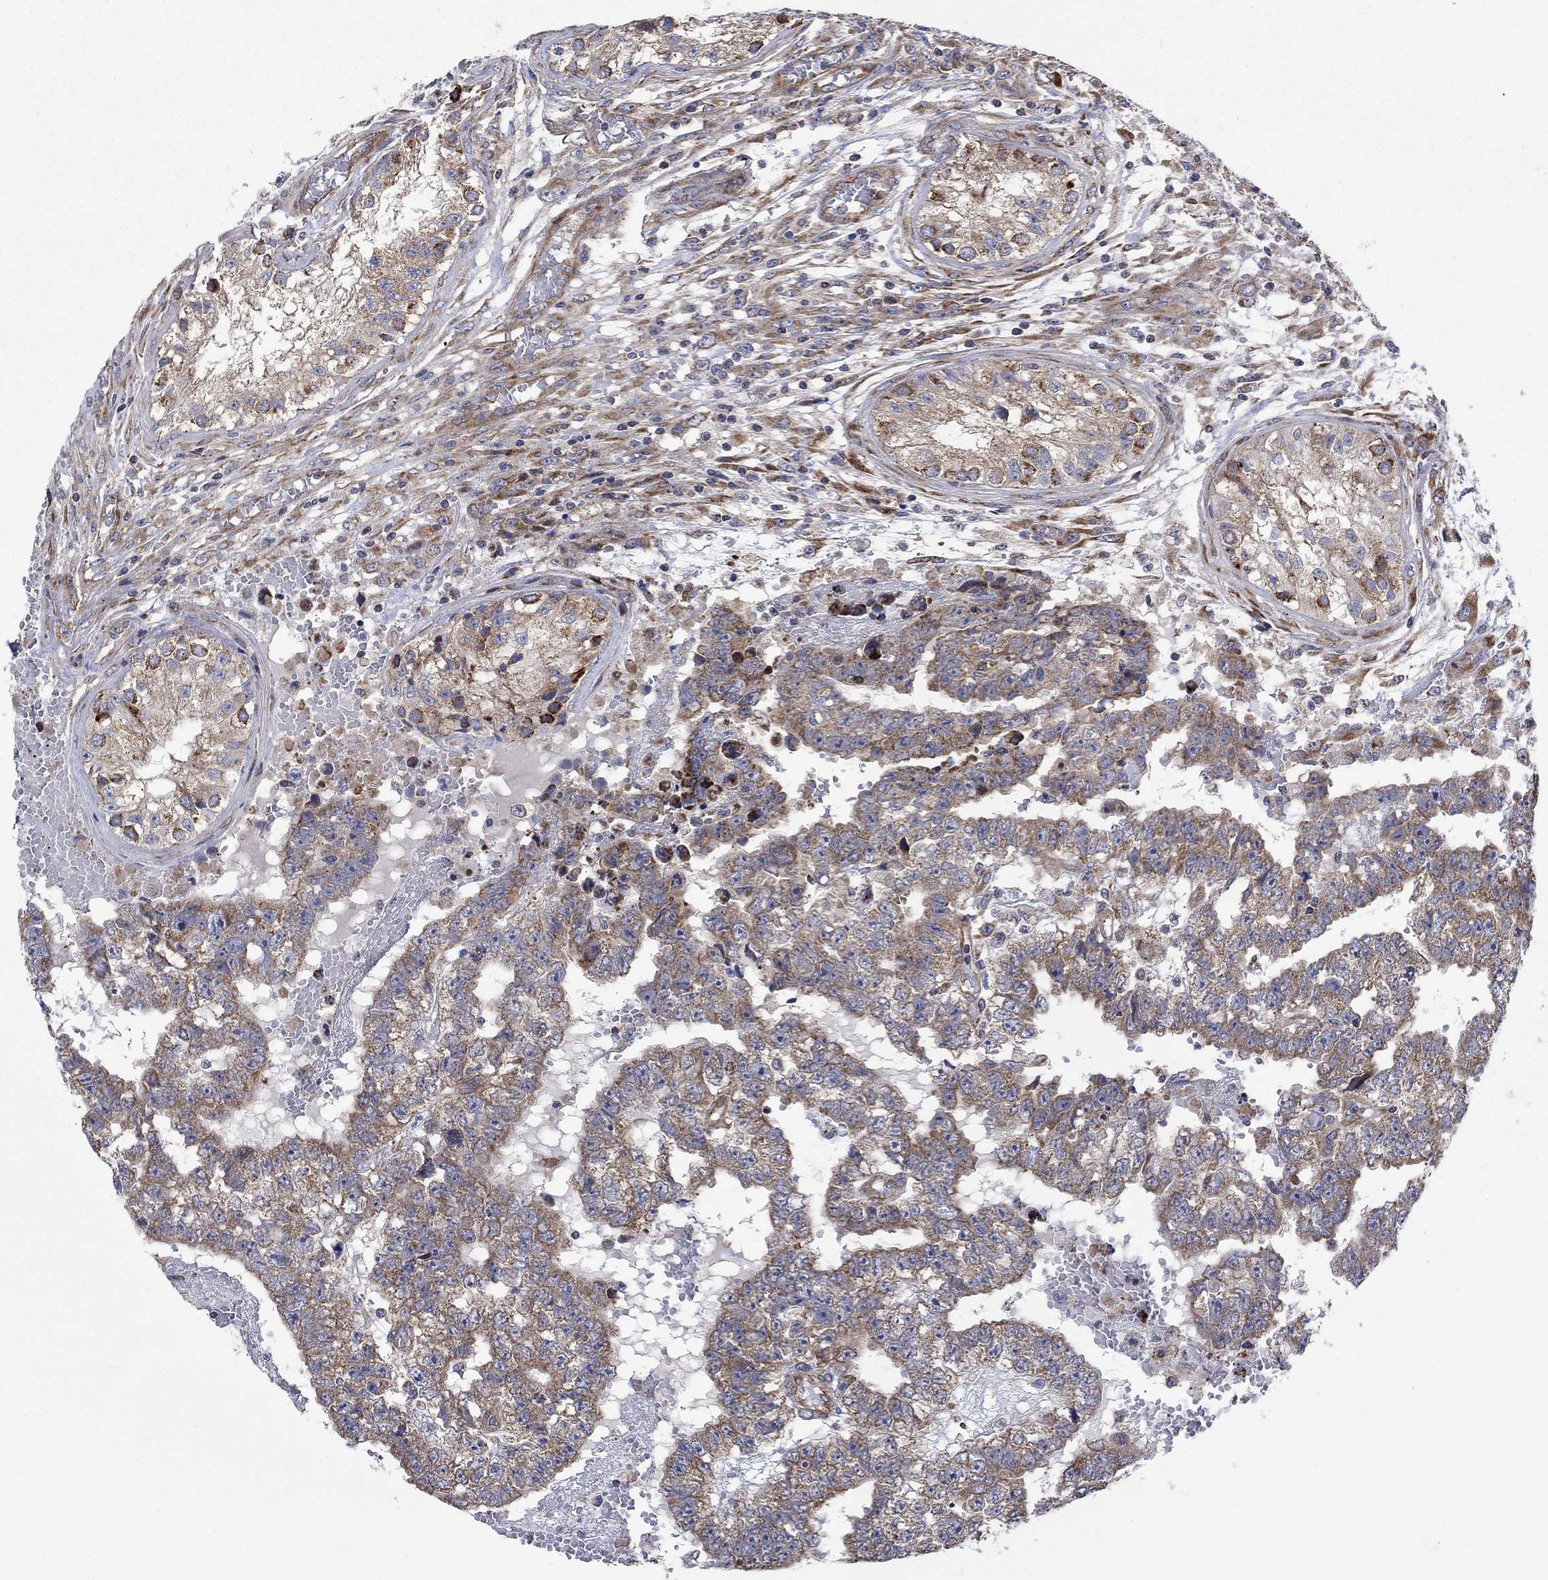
{"staining": {"intensity": "weak", "quantity": "25%-75%", "location": "cytoplasmic/membranous"}, "tissue": "testis cancer", "cell_type": "Tumor cells", "image_type": "cancer", "snomed": [{"axis": "morphology", "description": "Carcinoma, Embryonal, NOS"}, {"axis": "topography", "description": "Testis"}], "caption": "This photomicrograph exhibits testis cancer stained with IHC to label a protein in brown. The cytoplasmic/membranous of tumor cells show weak positivity for the protein. Nuclei are counter-stained blue.", "gene": "RPLP0", "patient": {"sex": "male", "age": 25}}